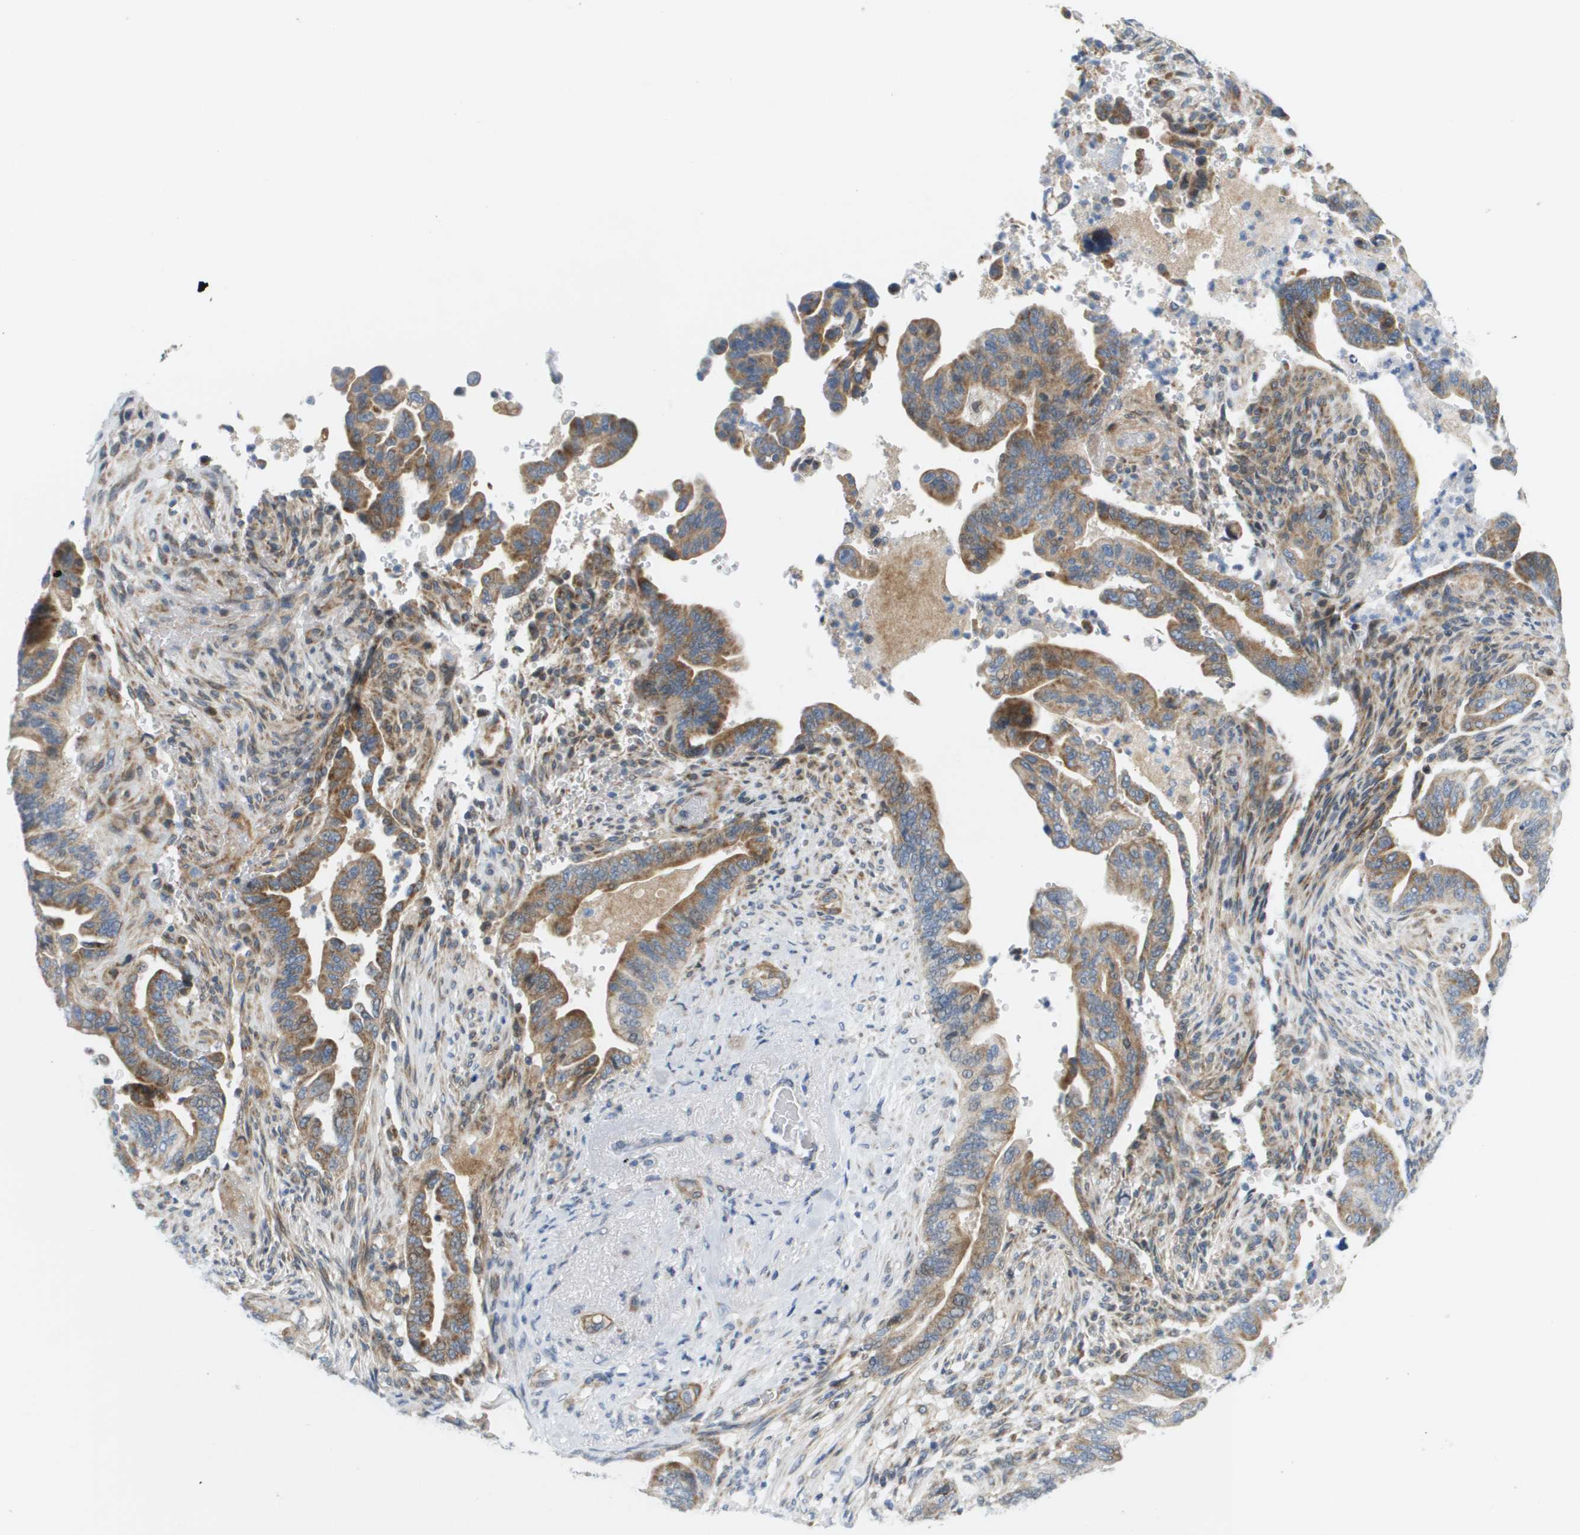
{"staining": {"intensity": "moderate", "quantity": ">75%", "location": "cytoplasmic/membranous"}, "tissue": "pancreatic cancer", "cell_type": "Tumor cells", "image_type": "cancer", "snomed": [{"axis": "morphology", "description": "Adenocarcinoma, NOS"}, {"axis": "topography", "description": "Pancreas"}], "caption": "Protein positivity by immunohistochemistry (IHC) displays moderate cytoplasmic/membranous positivity in about >75% of tumor cells in pancreatic cancer. The staining is performed using DAB brown chromogen to label protein expression. The nuclei are counter-stained blue using hematoxylin.", "gene": "KRT23", "patient": {"sex": "male", "age": 70}}